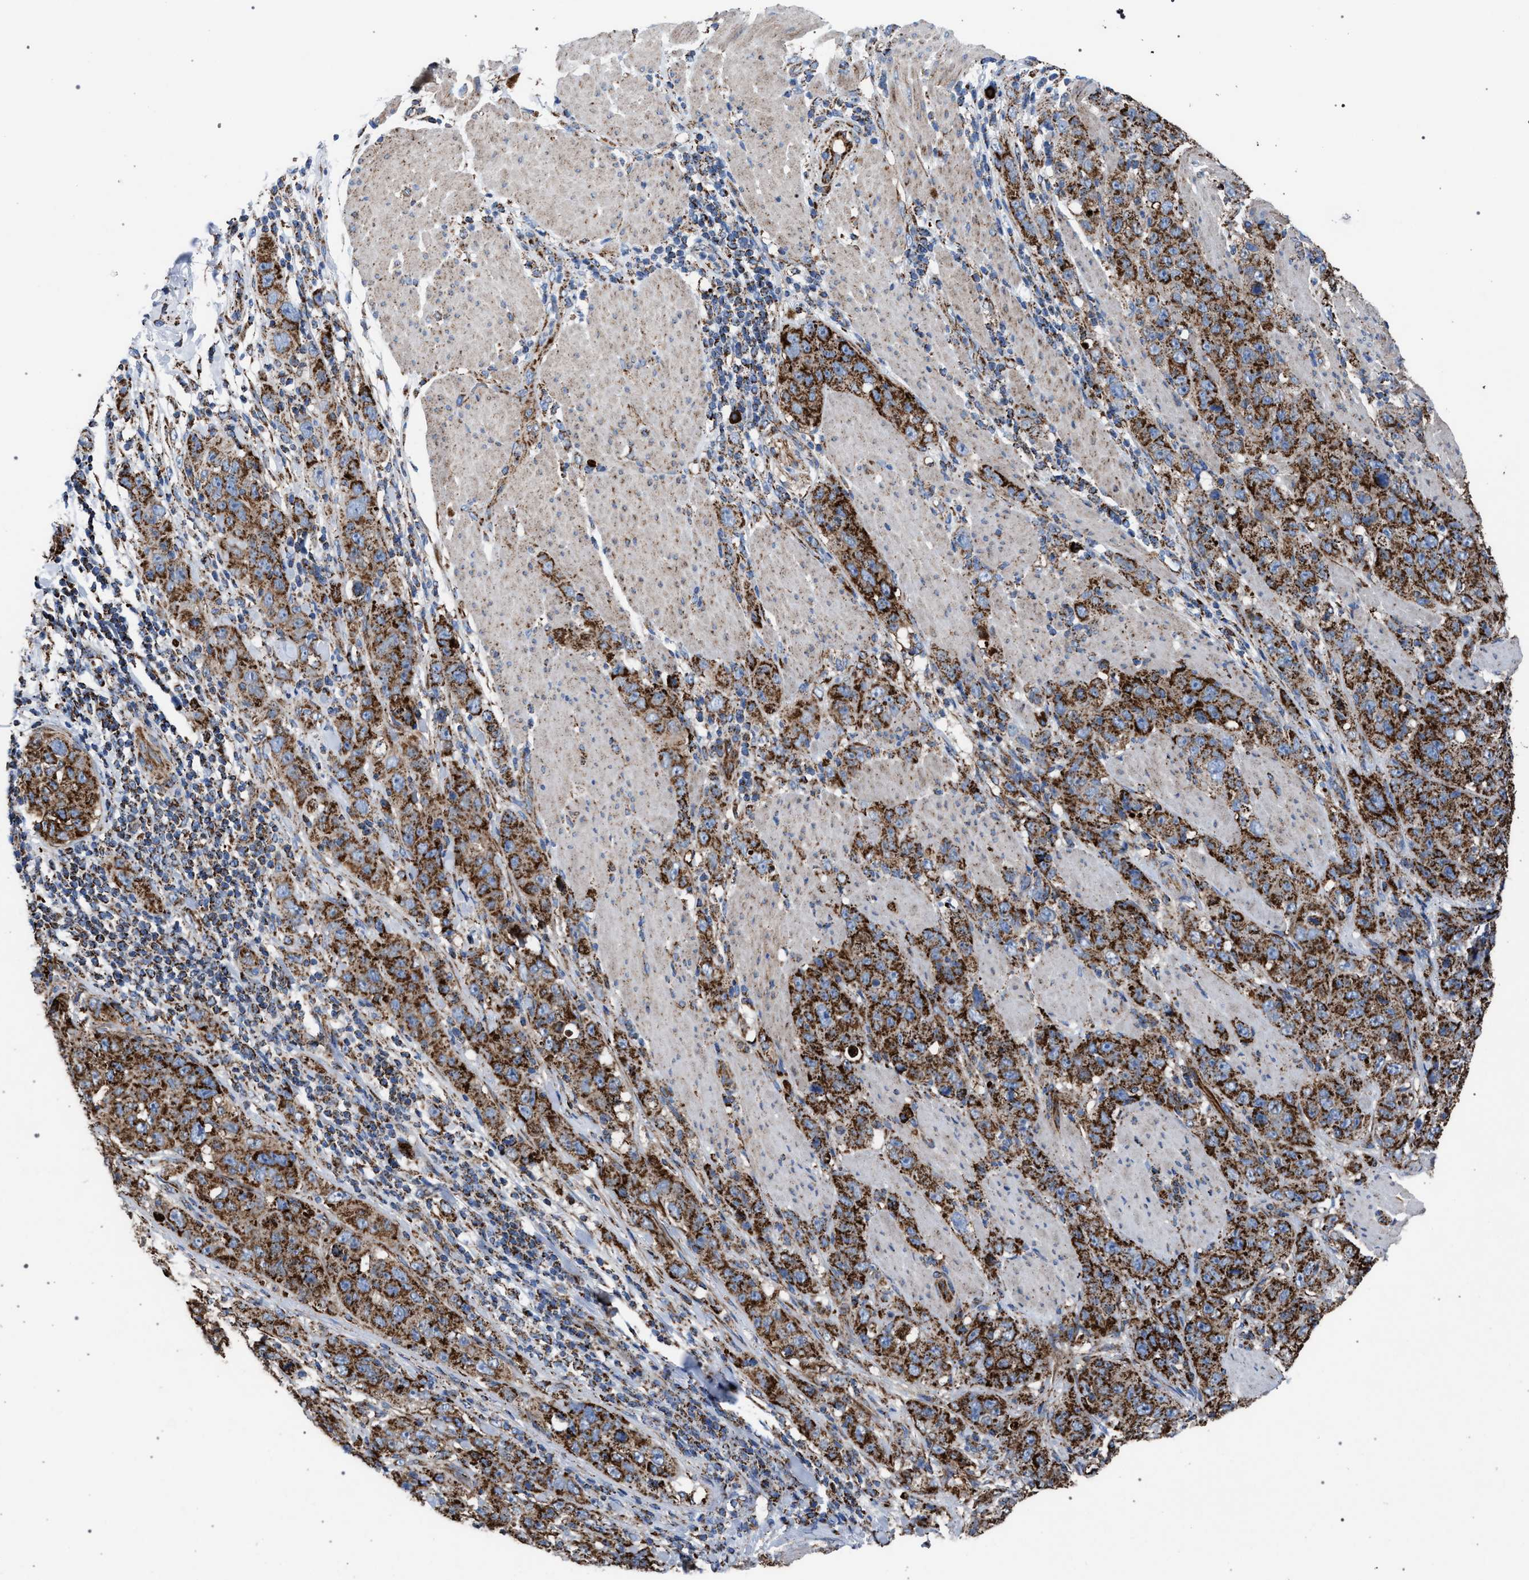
{"staining": {"intensity": "strong", "quantity": ">75%", "location": "cytoplasmic/membranous"}, "tissue": "stomach cancer", "cell_type": "Tumor cells", "image_type": "cancer", "snomed": [{"axis": "morphology", "description": "Adenocarcinoma, NOS"}, {"axis": "topography", "description": "Stomach"}], "caption": "Stomach adenocarcinoma stained for a protein exhibits strong cytoplasmic/membranous positivity in tumor cells.", "gene": "VPS13A", "patient": {"sex": "male", "age": 48}}